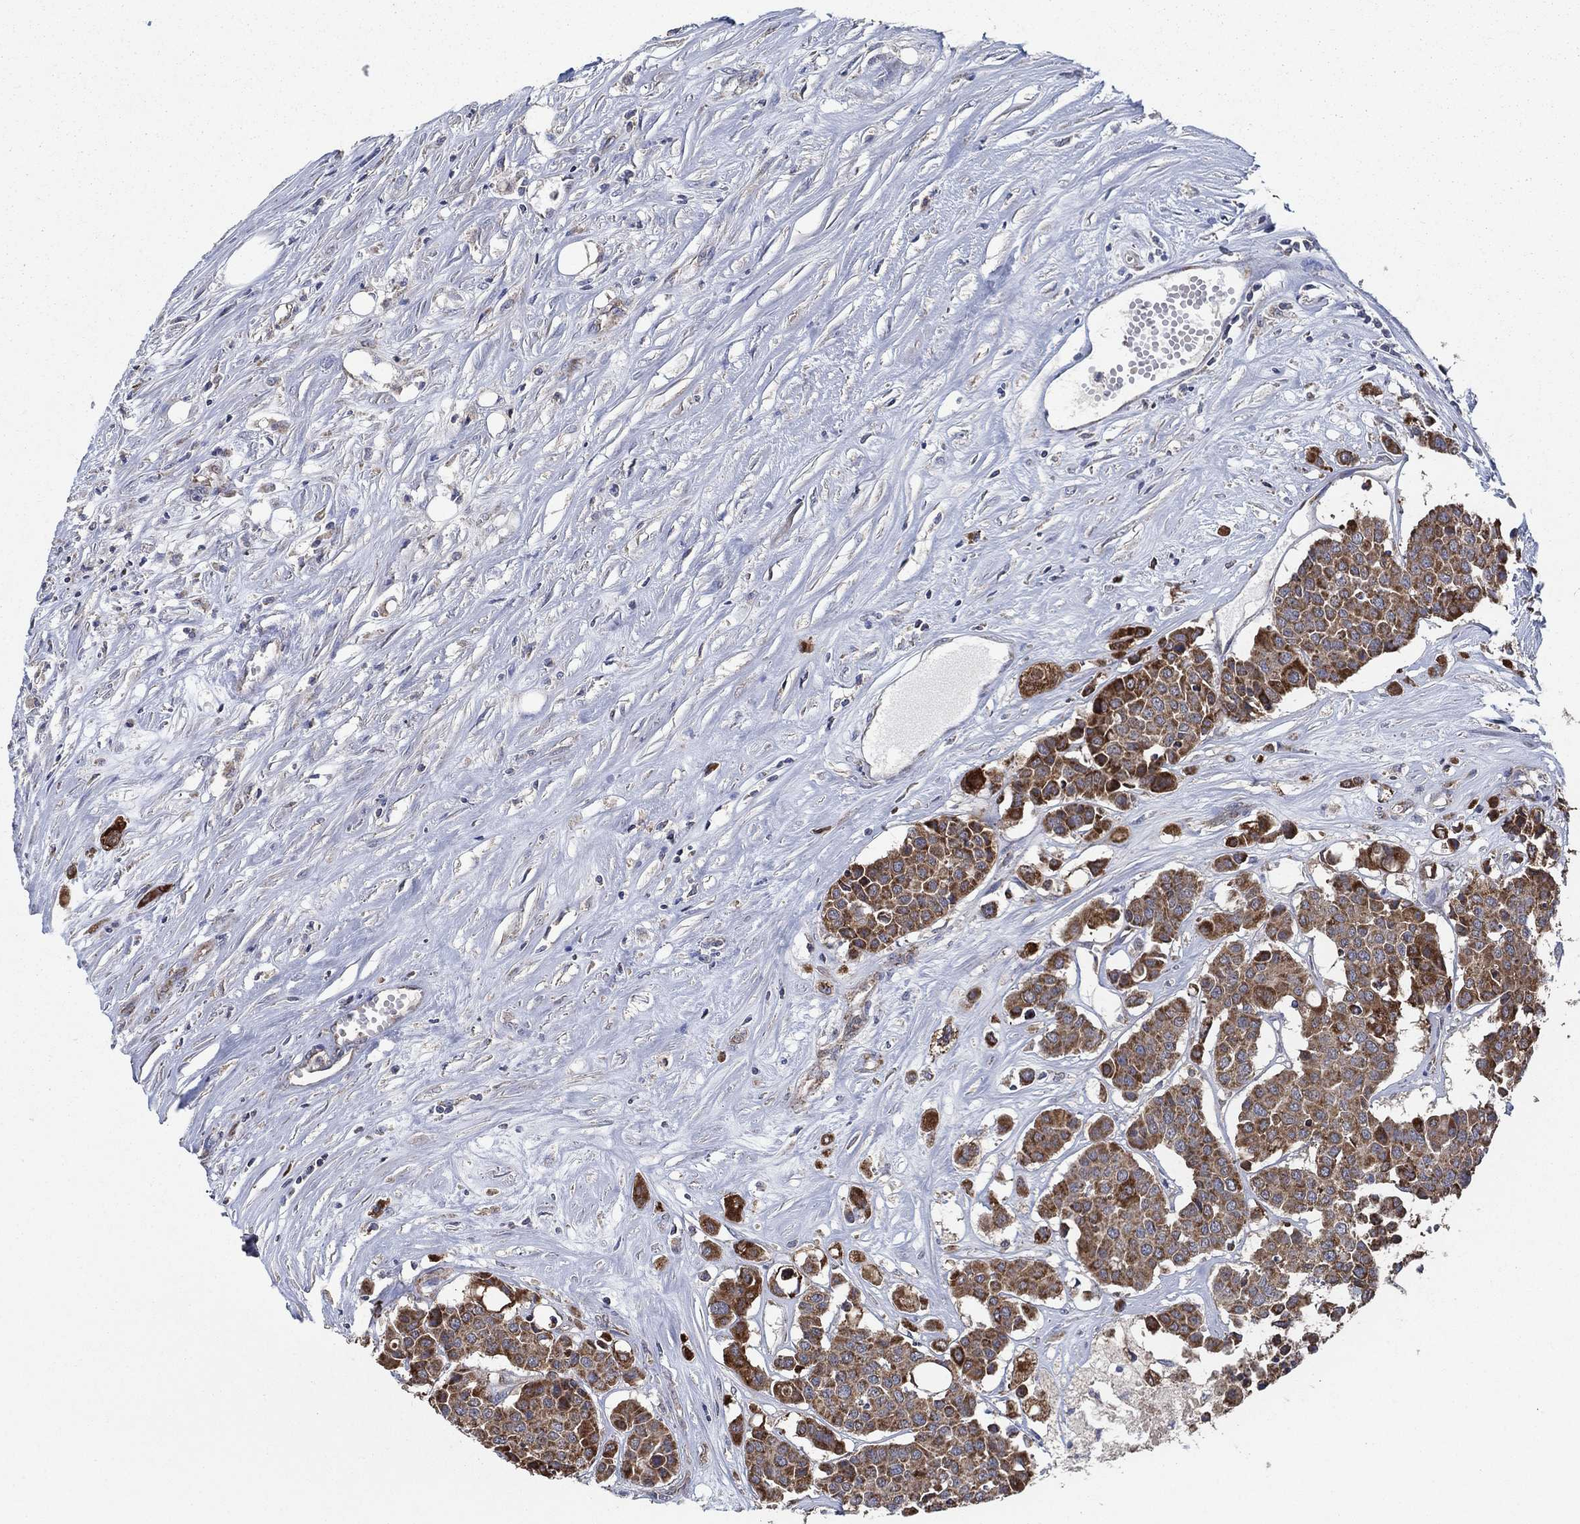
{"staining": {"intensity": "moderate", "quantity": ">75%", "location": "cytoplasmic/membranous"}, "tissue": "carcinoid", "cell_type": "Tumor cells", "image_type": "cancer", "snomed": [{"axis": "morphology", "description": "Carcinoid, malignant, NOS"}, {"axis": "topography", "description": "Colon"}], "caption": "An immunohistochemistry (IHC) image of tumor tissue is shown. Protein staining in brown labels moderate cytoplasmic/membranous positivity in malignant carcinoid within tumor cells.", "gene": "HID1", "patient": {"sex": "male", "age": 81}}